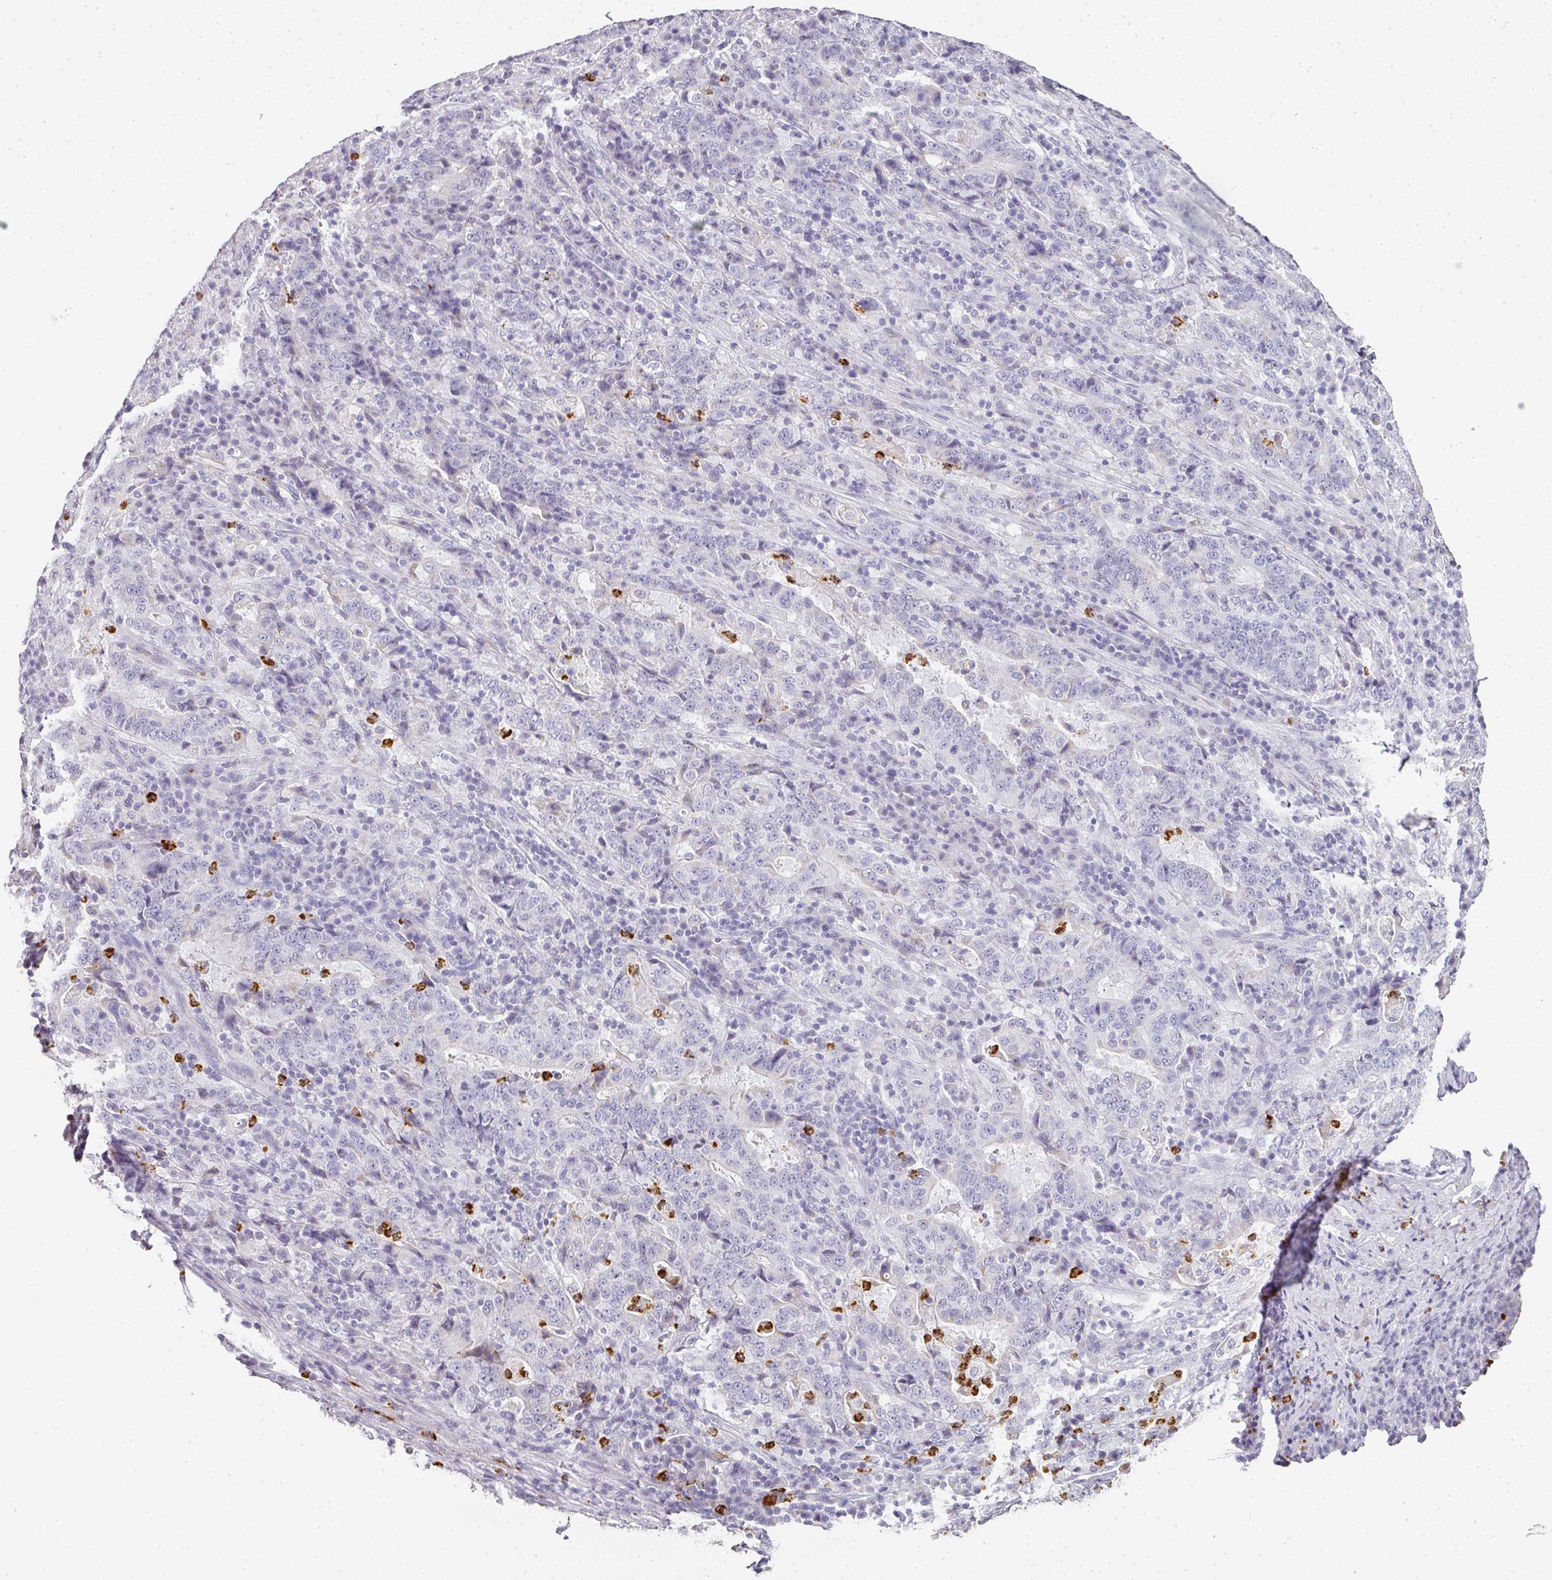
{"staining": {"intensity": "negative", "quantity": "none", "location": "none"}, "tissue": "stomach cancer", "cell_type": "Tumor cells", "image_type": "cancer", "snomed": [{"axis": "morphology", "description": "Normal tissue, NOS"}, {"axis": "morphology", "description": "Adenocarcinoma, NOS"}, {"axis": "topography", "description": "Stomach, upper"}, {"axis": "topography", "description": "Stomach"}], "caption": "Immunohistochemical staining of stomach adenocarcinoma shows no significant expression in tumor cells. (DAB immunohistochemistry (IHC) with hematoxylin counter stain).", "gene": "CAMP", "patient": {"sex": "male", "age": 59}}